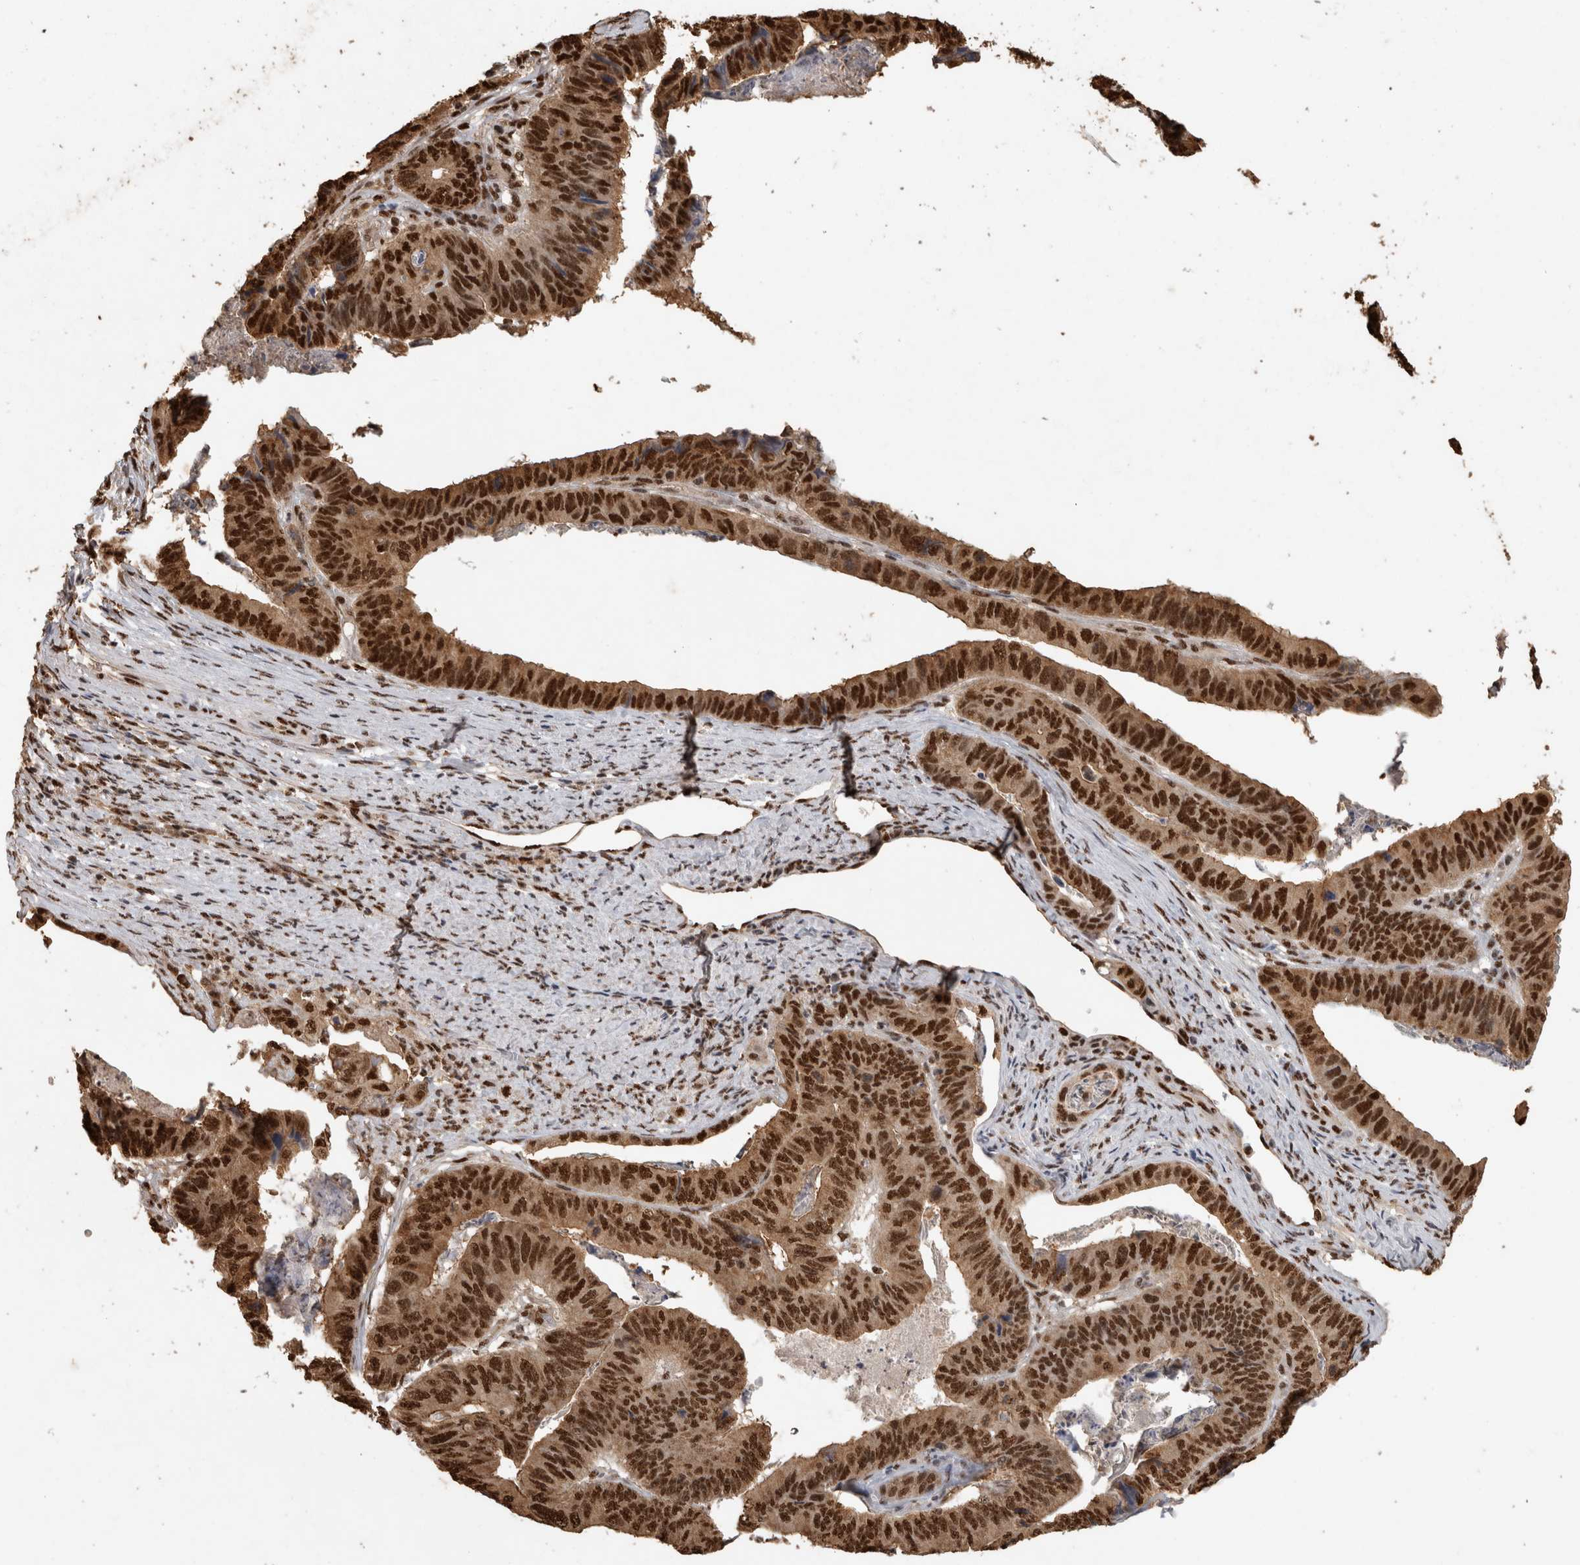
{"staining": {"intensity": "strong", "quantity": ">75%", "location": "nuclear"}, "tissue": "stomach cancer", "cell_type": "Tumor cells", "image_type": "cancer", "snomed": [{"axis": "morphology", "description": "Adenocarcinoma, NOS"}, {"axis": "topography", "description": "Stomach, lower"}], "caption": "Adenocarcinoma (stomach) stained with a brown dye displays strong nuclear positive staining in about >75% of tumor cells.", "gene": "RAD50", "patient": {"sex": "male", "age": 77}}